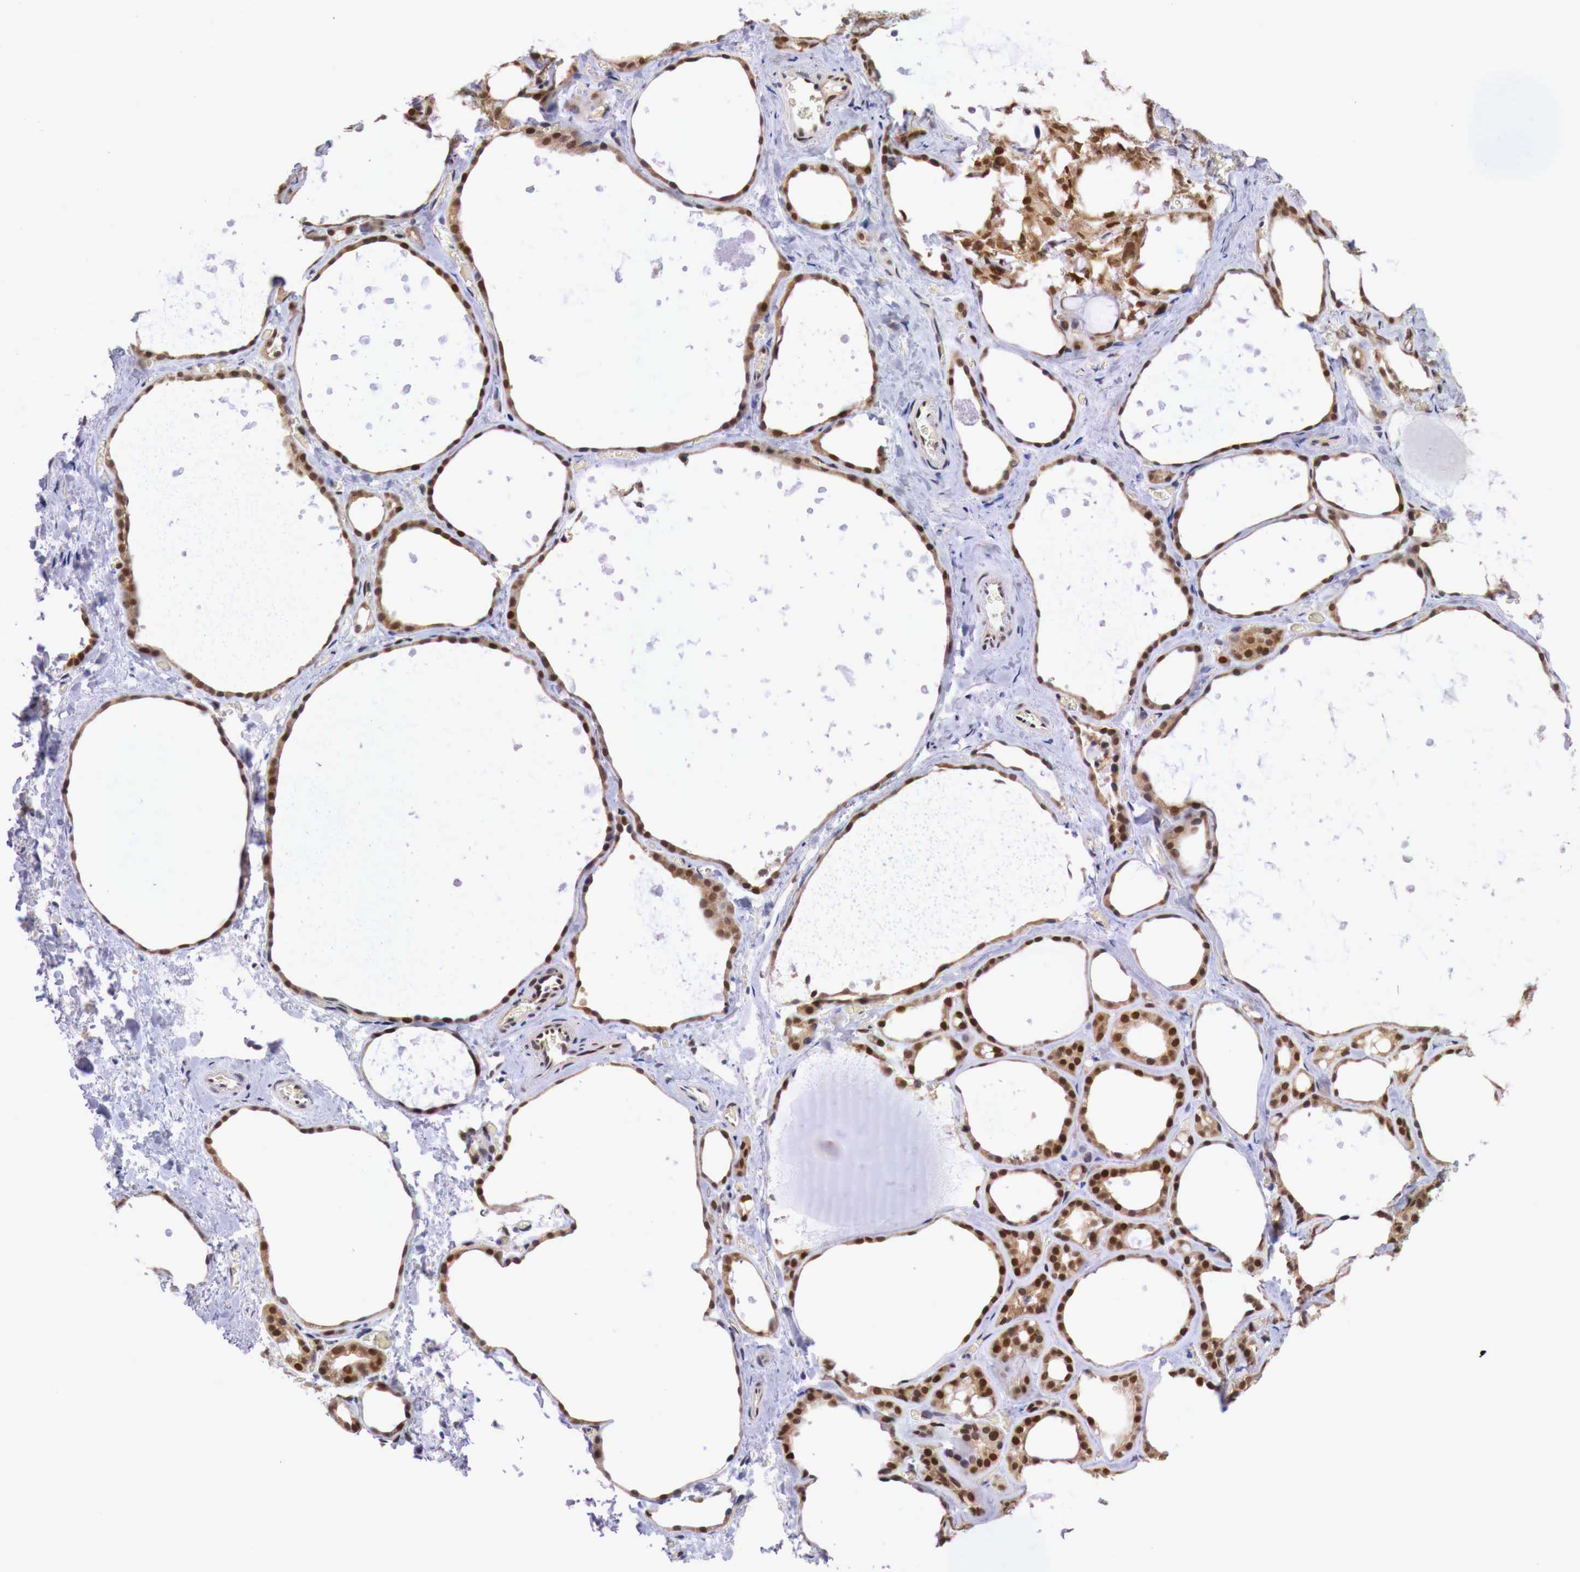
{"staining": {"intensity": "moderate", "quantity": ">75%", "location": "cytoplasmic/membranous,nuclear"}, "tissue": "thyroid gland", "cell_type": "Glandular cells", "image_type": "normal", "snomed": [{"axis": "morphology", "description": "Normal tissue, NOS"}, {"axis": "topography", "description": "Thyroid gland"}], "caption": "Glandular cells demonstrate medium levels of moderate cytoplasmic/membranous,nuclear positivity in about >75% of cells in benign thyroid gland.", "gene": "PABIR2", "patient": {"sex": "male", "age": 76}}